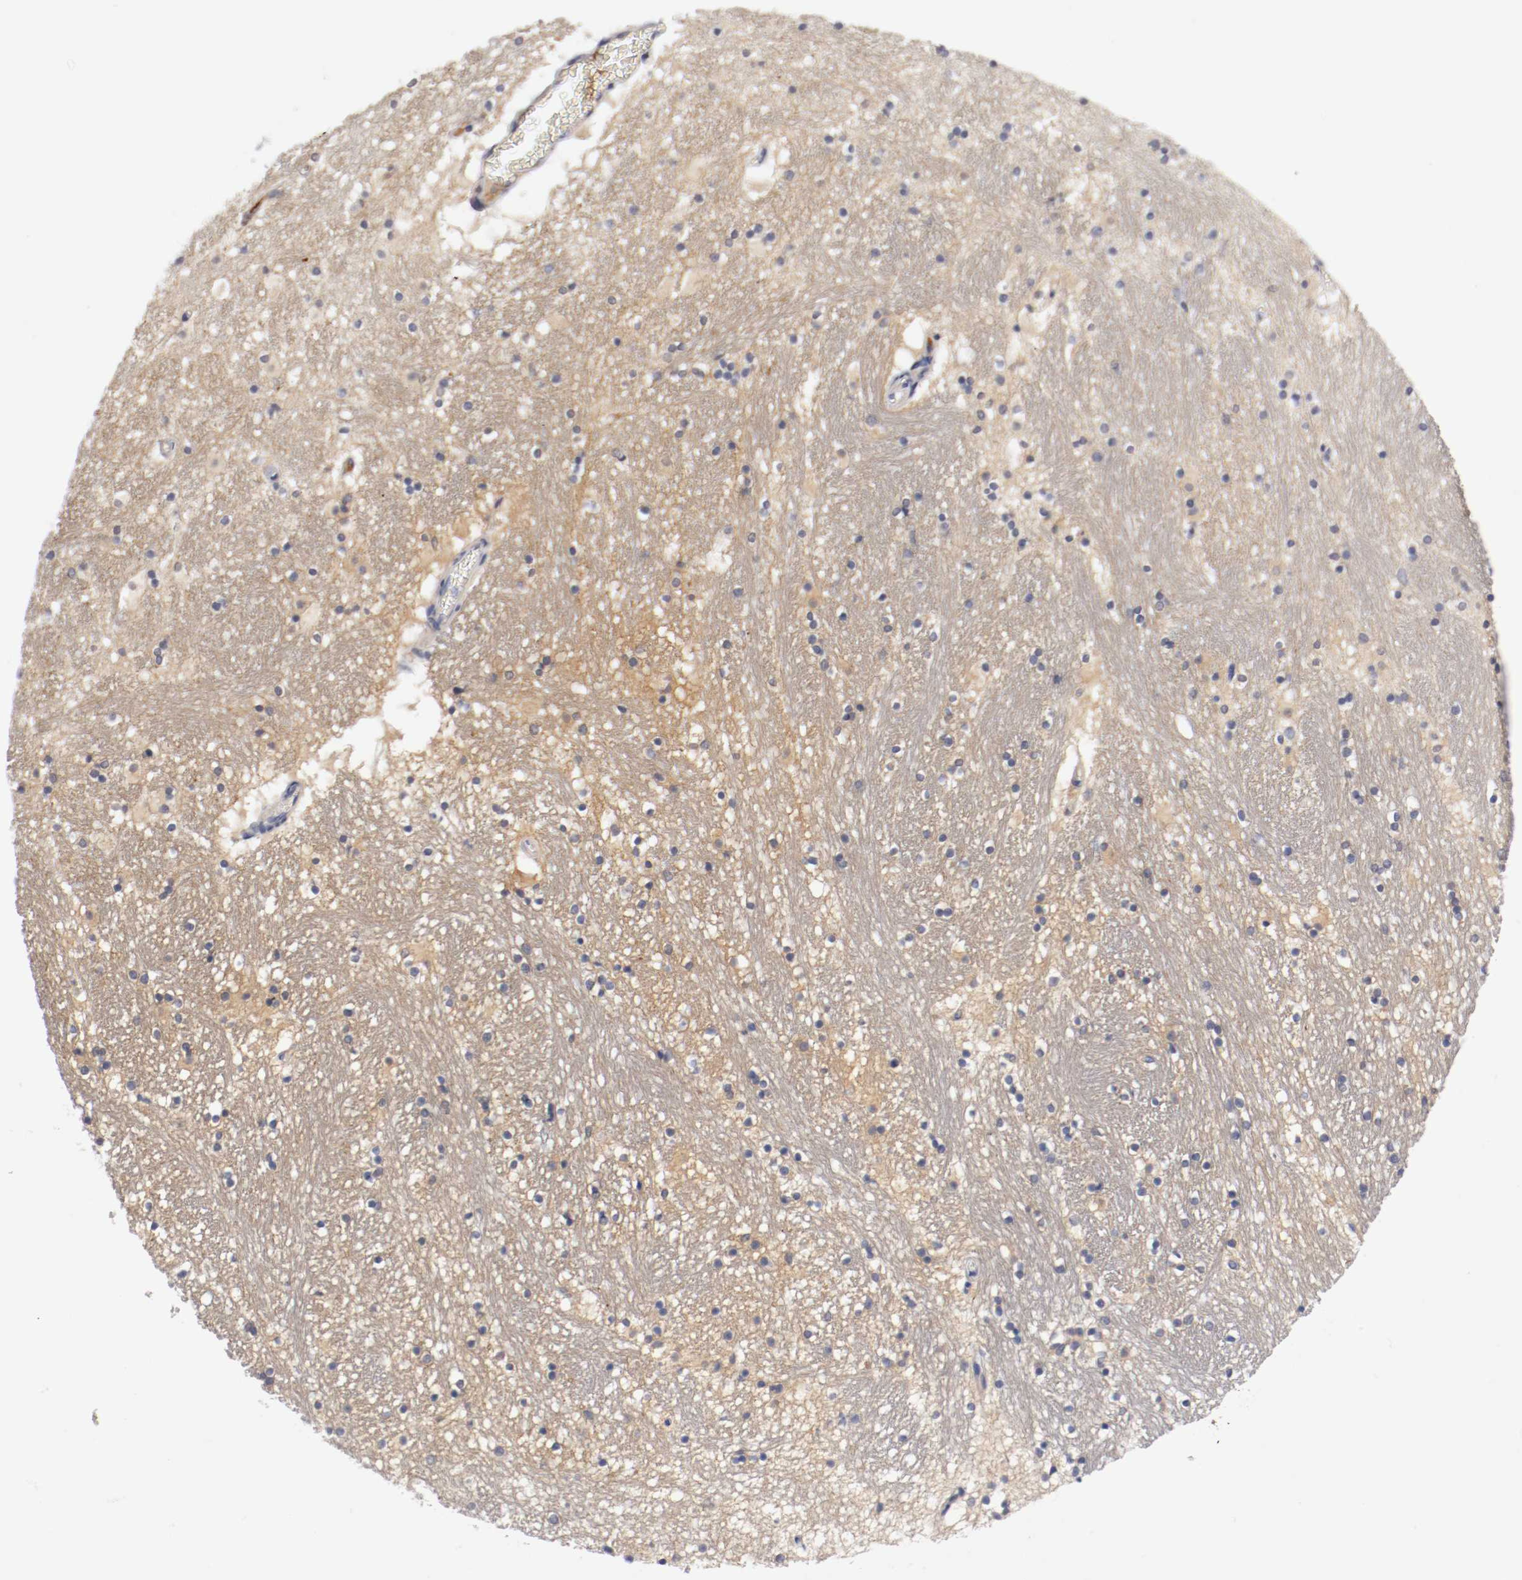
{"staining": {"intensity": "weak", "quantity": ">75%", "location": "cytoplasmic/membranous"}, "tissue": "hippocampus", "cell_type": "Glial cells", "image_type": "normal", "snomed": [{"axis": "morphology", "description": "Normal tissue, NOS"}, {"axis": "topography", "description": "Hippocampus"}], "caption": "Immunohistochemical staining of benign hippocampus reveals >75% levels of weak cytoplasmic/membranous protein staining in approximately >75% of glial cells.", "gene": "PCSK6", "patient": {"sex": "male", "age": 45}}